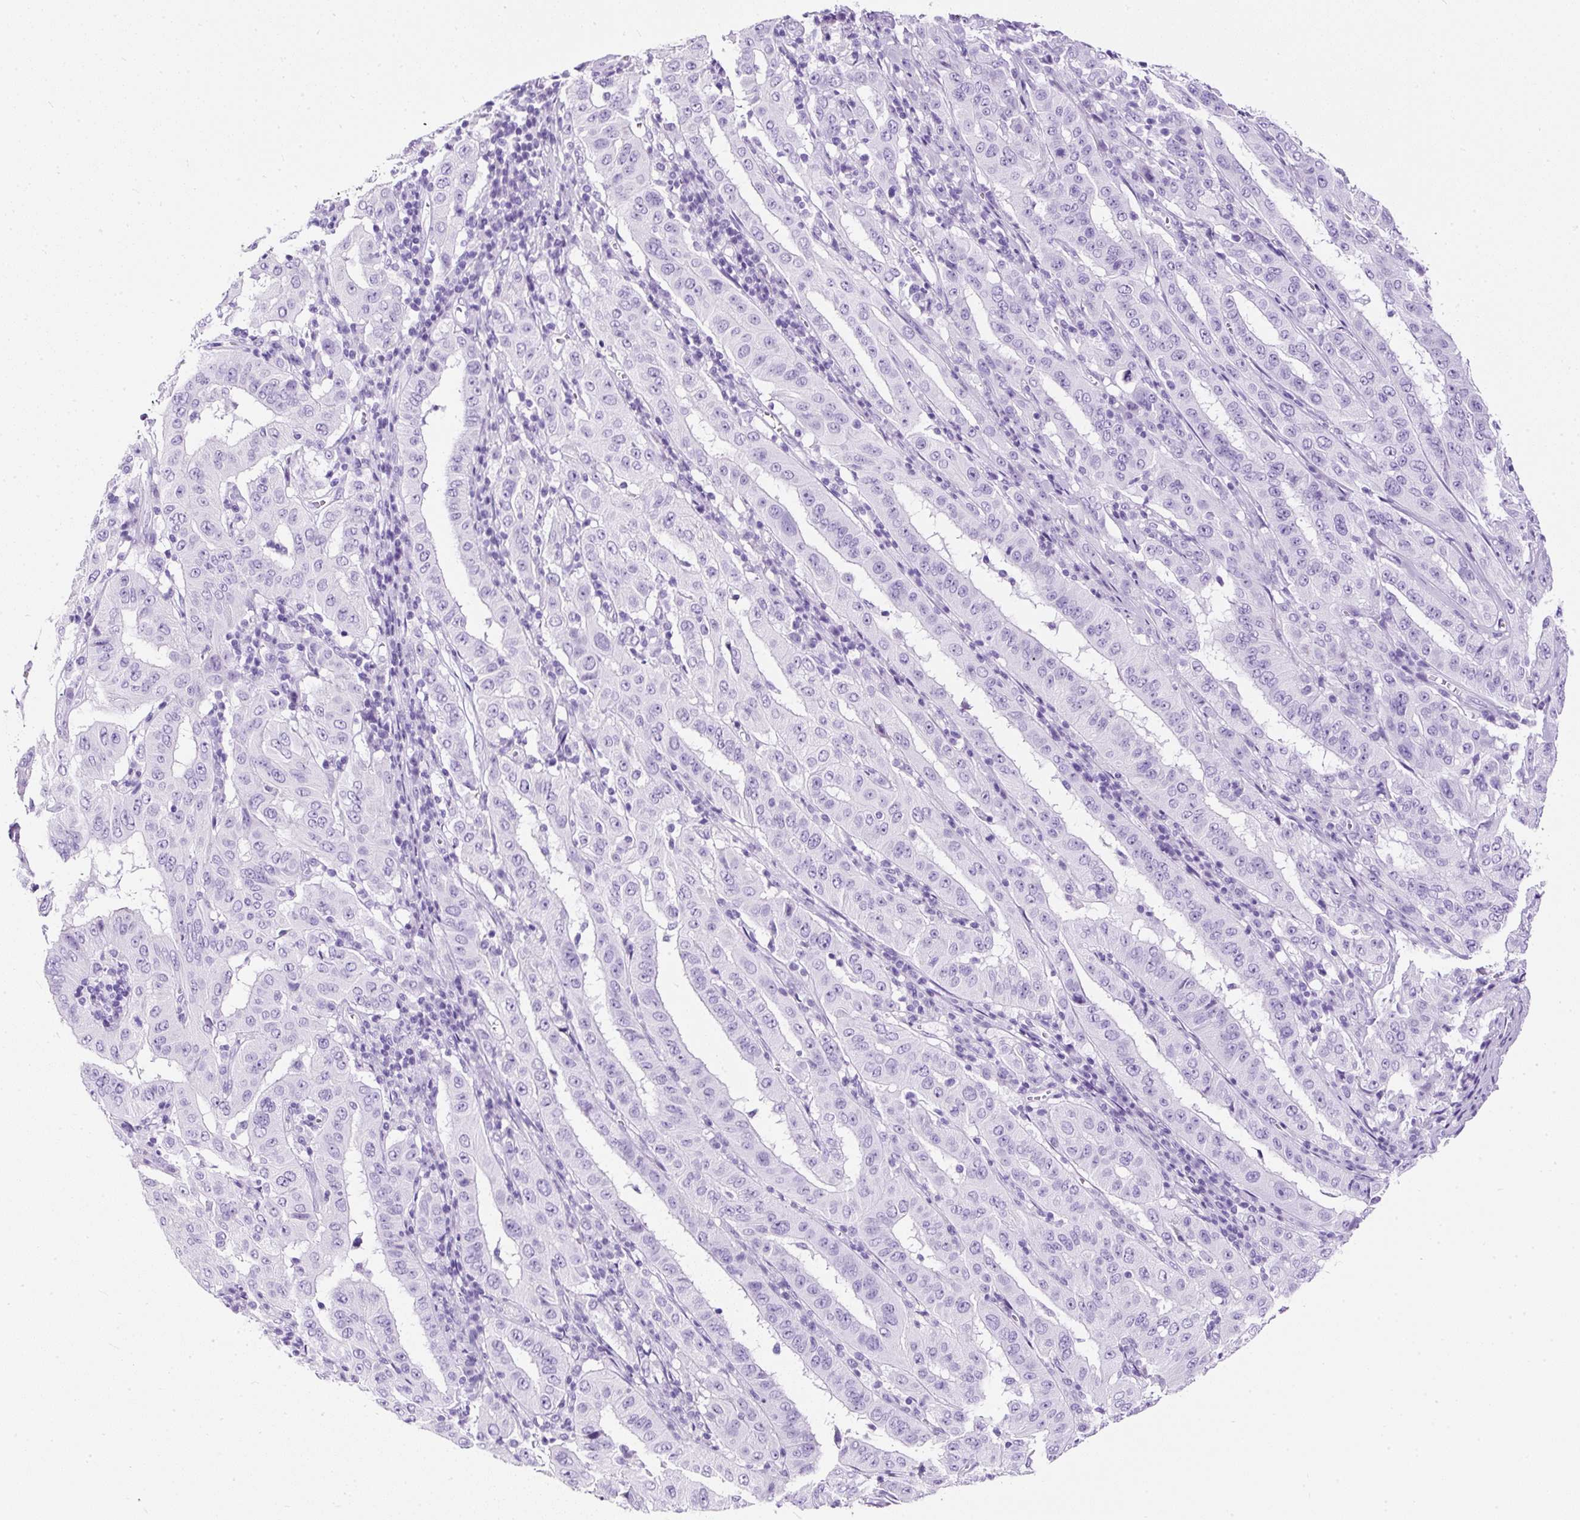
{"staining": {"intensity": "negative", "quantity": "none", "location": "none"}, "tissue": "pancreatic cancer", "cell_type": "Tumor cells", "image_type": "cancer", "snomed": [{"axis": "morphology", "description": "Adenocarcinoma, NOS"}, {"axis": "topography", "description": "Pancreas"}], "caption": "Human pancreatic cancer (adenocarcinoma) stained for a protein using IHC exhibits no expression in tumor cells.", "gene": "NTS", "patient": {"sex": "male", "age": 63}}